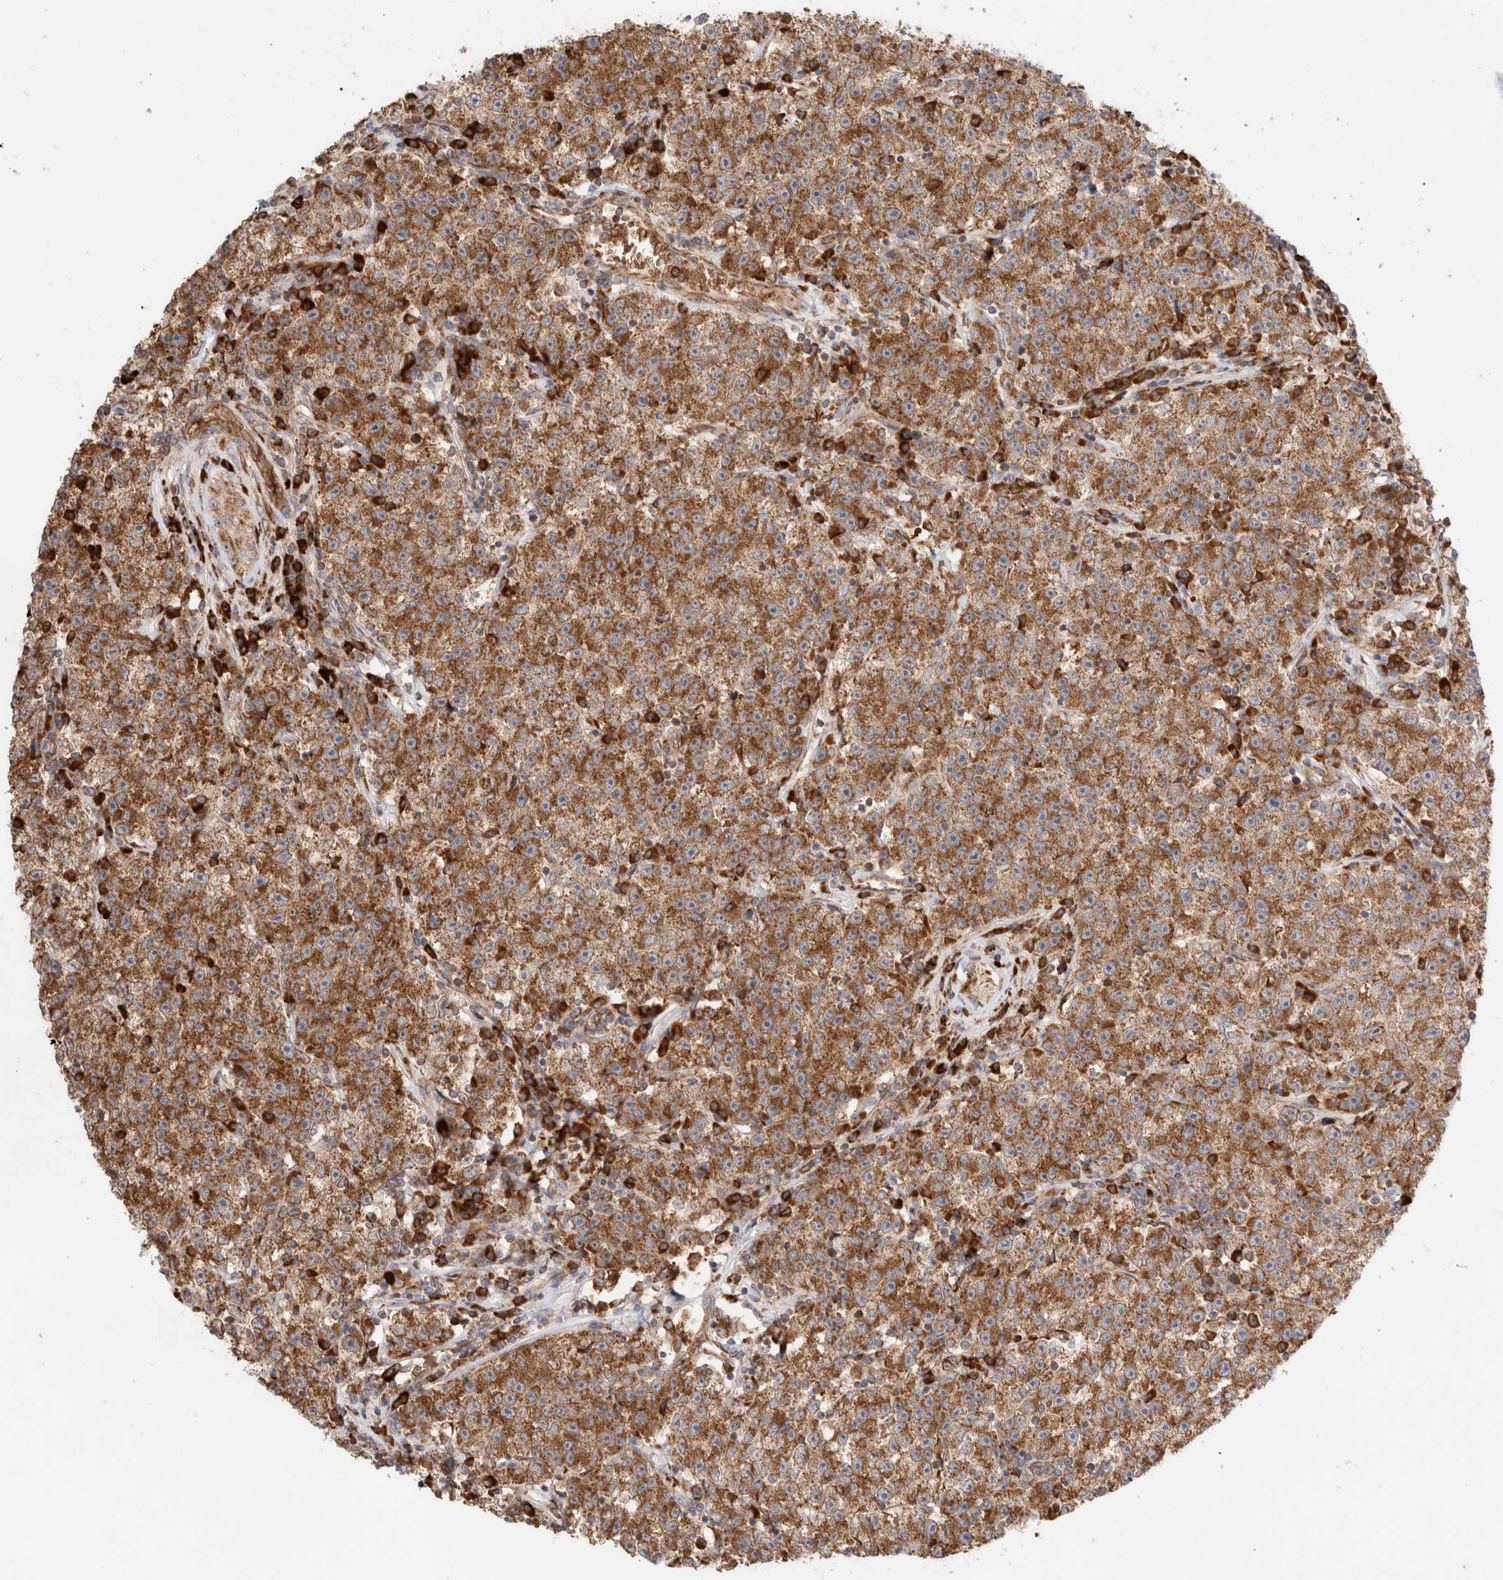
{"staining": {"intensity": "moderate", "quantity": ">75%", "location": "cytoplasmic/membranous"}, "tissue": "testis cancer", "cell_type": "Tumor cells", "image_type": "cancer", "snomed": [{"axis": "morphology", "description": "Seminoma, NOS"}, {"axis": "topography", "description": "Testis"}], "caption": "Human testis seminoma stained with a brown dye demonstrates moderate cytoplasmic/membranous positive staining in about >75% of tumor cells.", "gene": "UTS2B", "patient": {"sex": "male", "age": 22}}